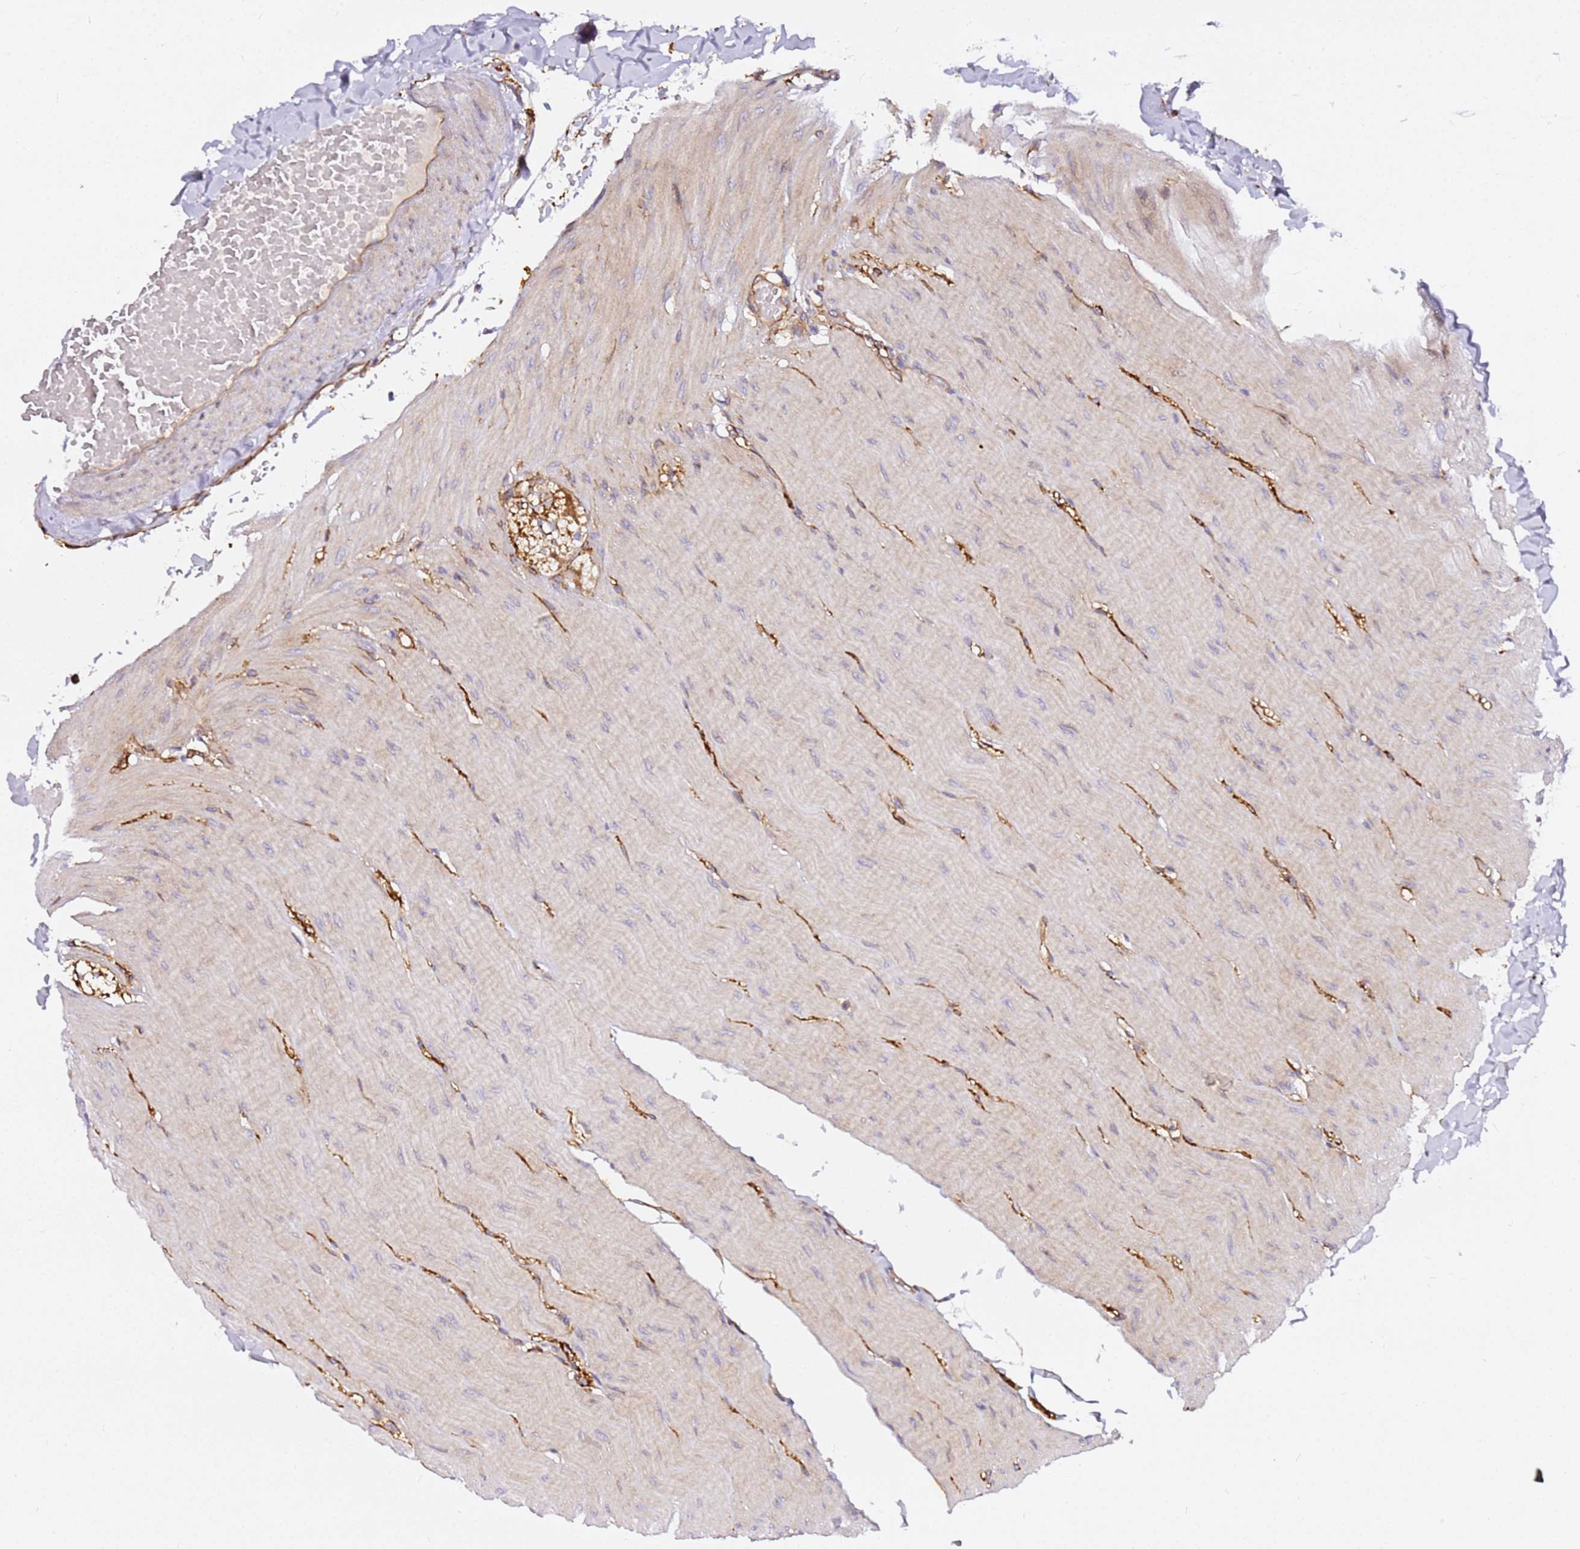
{"staining": {"intensity": "moderate", "quantity": ">75%", "location": "cytoplasmic/membranous"}, "tissue": "colon", "cell_type": "Endothelial cells", "image_type": "normal", "snomed": [{"axis": "morphology", "description": "Normal tissue, NOS"}, {"axis": "topography", "description": "Colon"}], "caption": "Benign colon displays moderate cytoplasmic/membranous staining in approximately >75% of endothelial cells, visualized by immunohistochemistry. The staining was performed using DAB (3,3'-diaminobenzidine), with brown indicating positive protein expression. Nuclei are stained blue with hematoxylin.", "gene": "KIF7", "patient": {"sex": "male", "age": 56}}